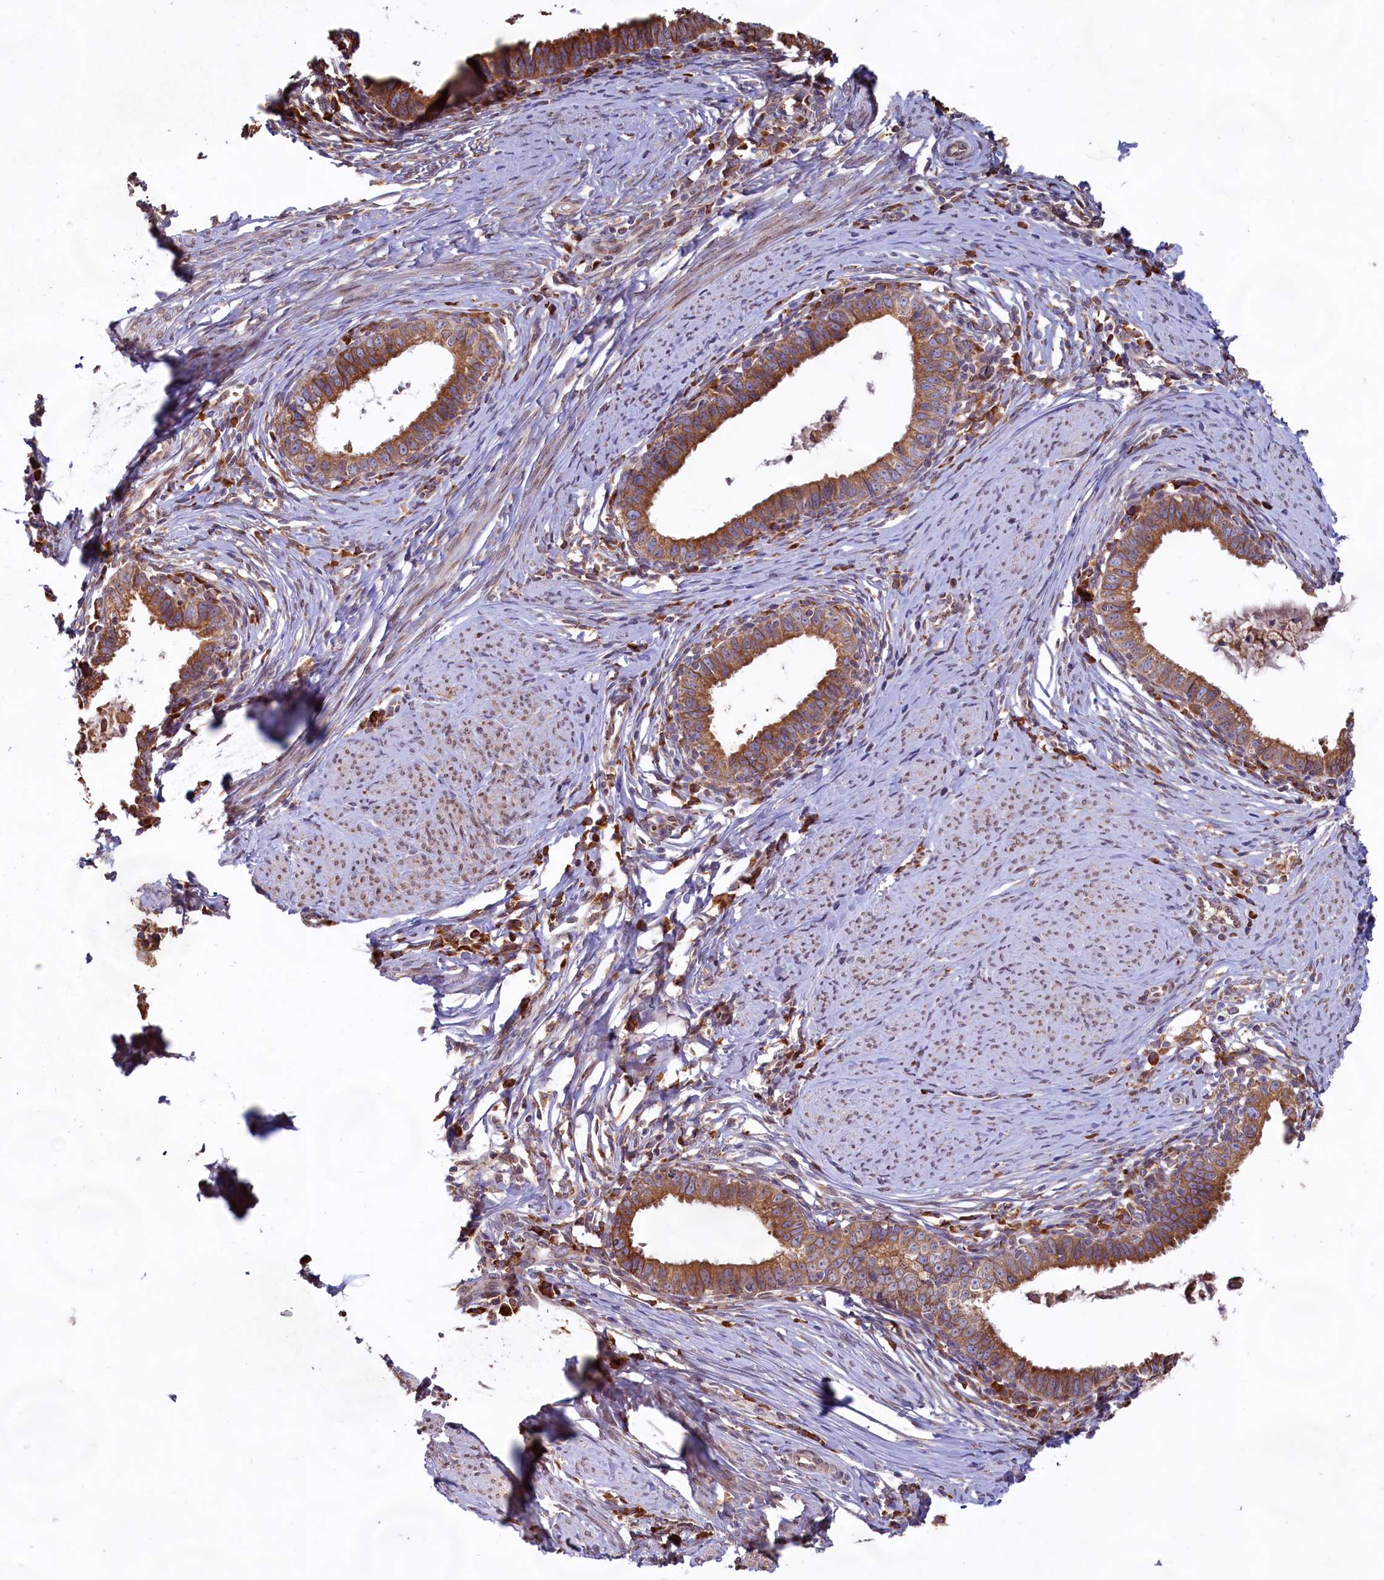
{"staining": {"intensity": "strong", "quantity": ">75%", "location": "cytoplasmic/membranous"}, "tissue": "cervical cancer", "cell_type": "Tumor cells", "image_type": "cancer", "snomed": [{"axis": "morphology", "description": "Adenocarcinoma, NOS"}, {"axis": "topography", "description": "Cervix"}], "caption": "A brown stain labels strong cytoplasmic/membranous staining of a protein in human adenocarcinoma (cervical) tumor cells.", "gene": "TBC1D19", "patient": {"sex": "female", "age": 36}}